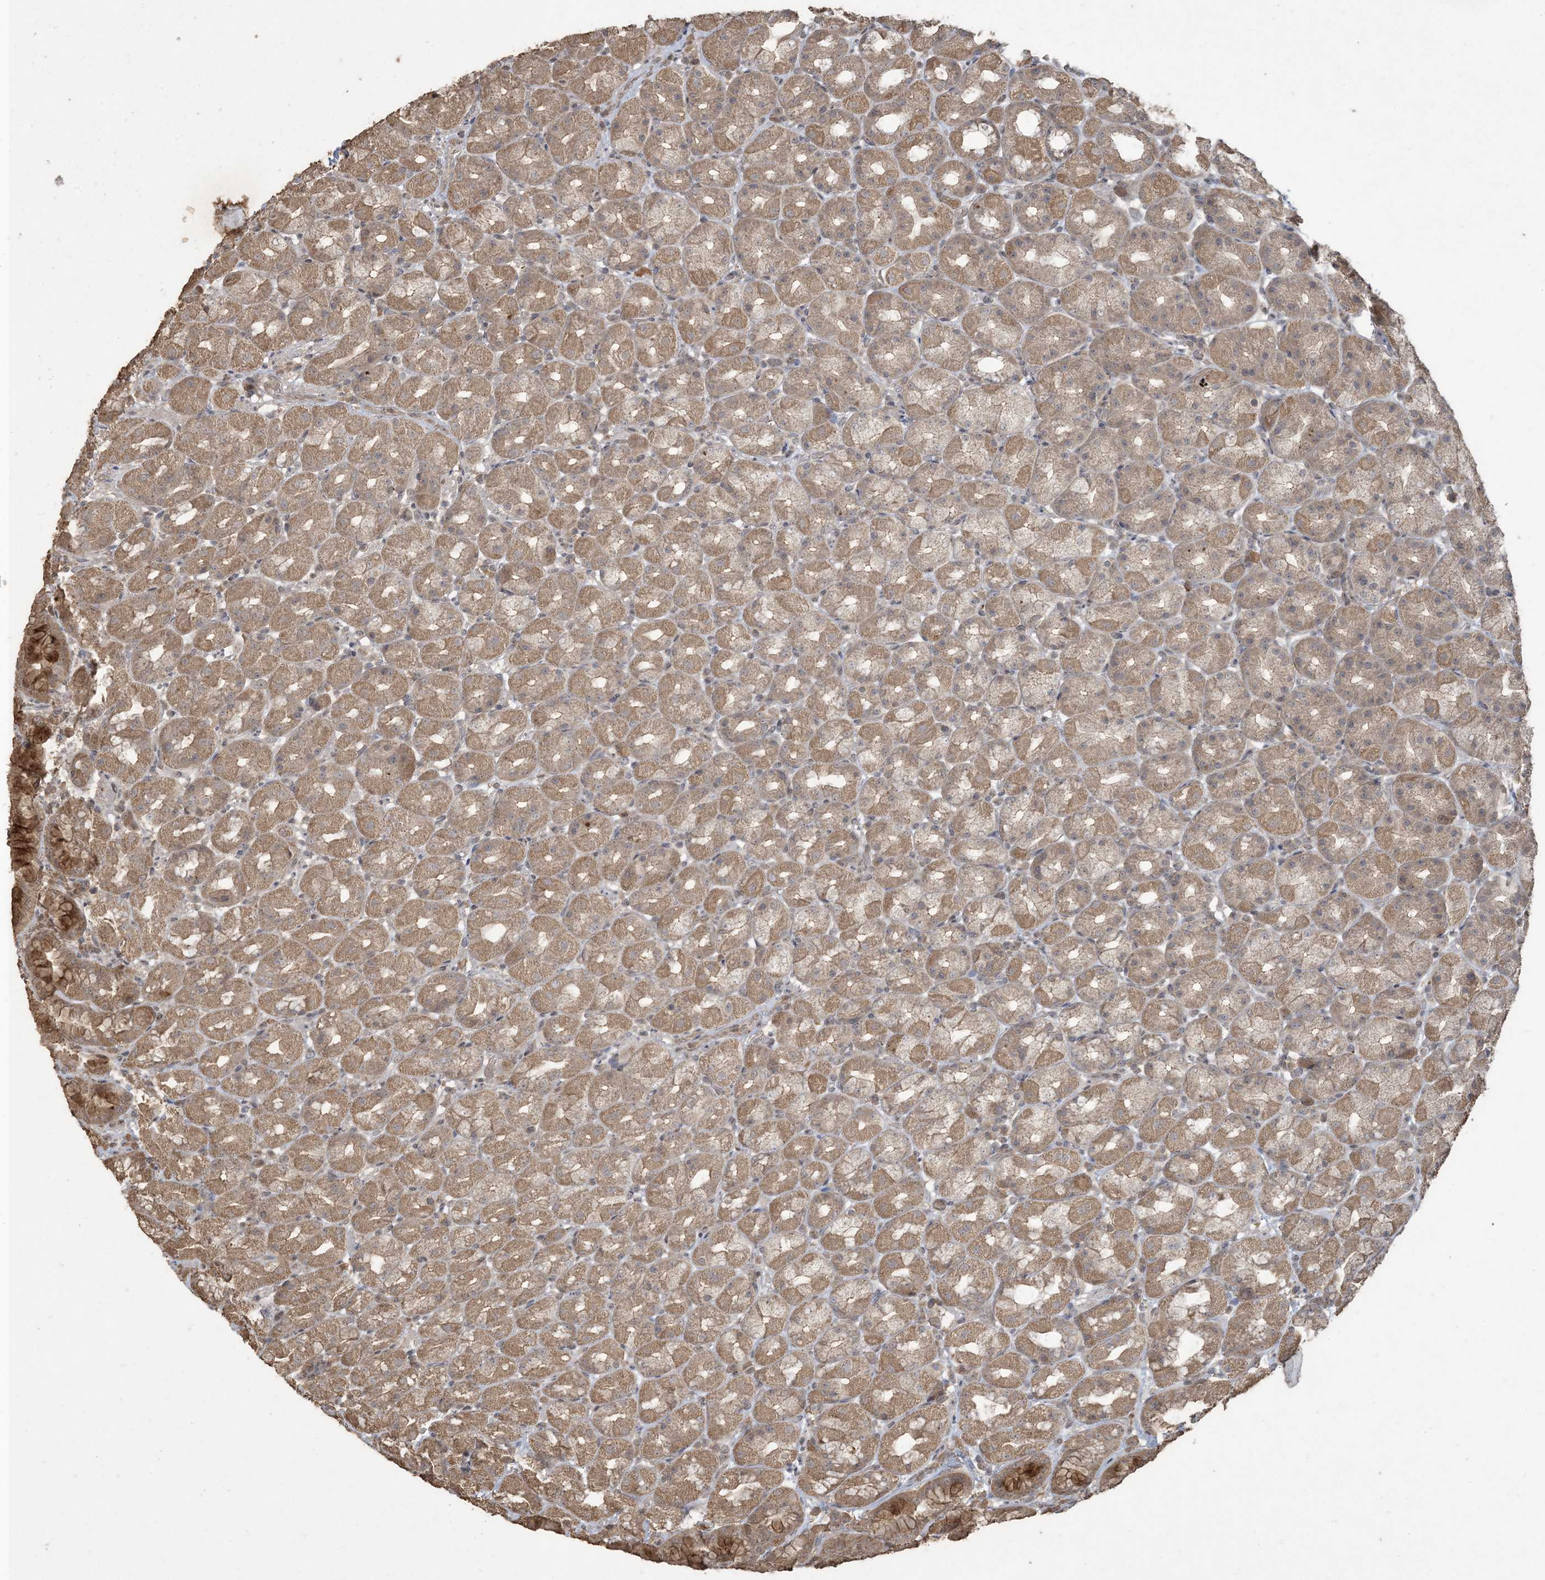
{"staining": {"intensity": "moderate", "quantity": ">75%", "location": "cytoplasmic/membranous"}, "tissue": "stomach", "cell_type": "Glandular cells", "image_type": "normal", "snomed": [{"axis": "morphology", "description": "Normal tissue, NOS"}, {"axis": "topography", "description": "Stomach, upper"}], "caption": "This image shows immunohistochemistry (IHC) staining of normal stomach, with medium moderate cytoplasmic/membranous staining in about >75% of glandular cells.", "gene": "EFCAB8", "patient": {"sex": "male", "age": 68}}